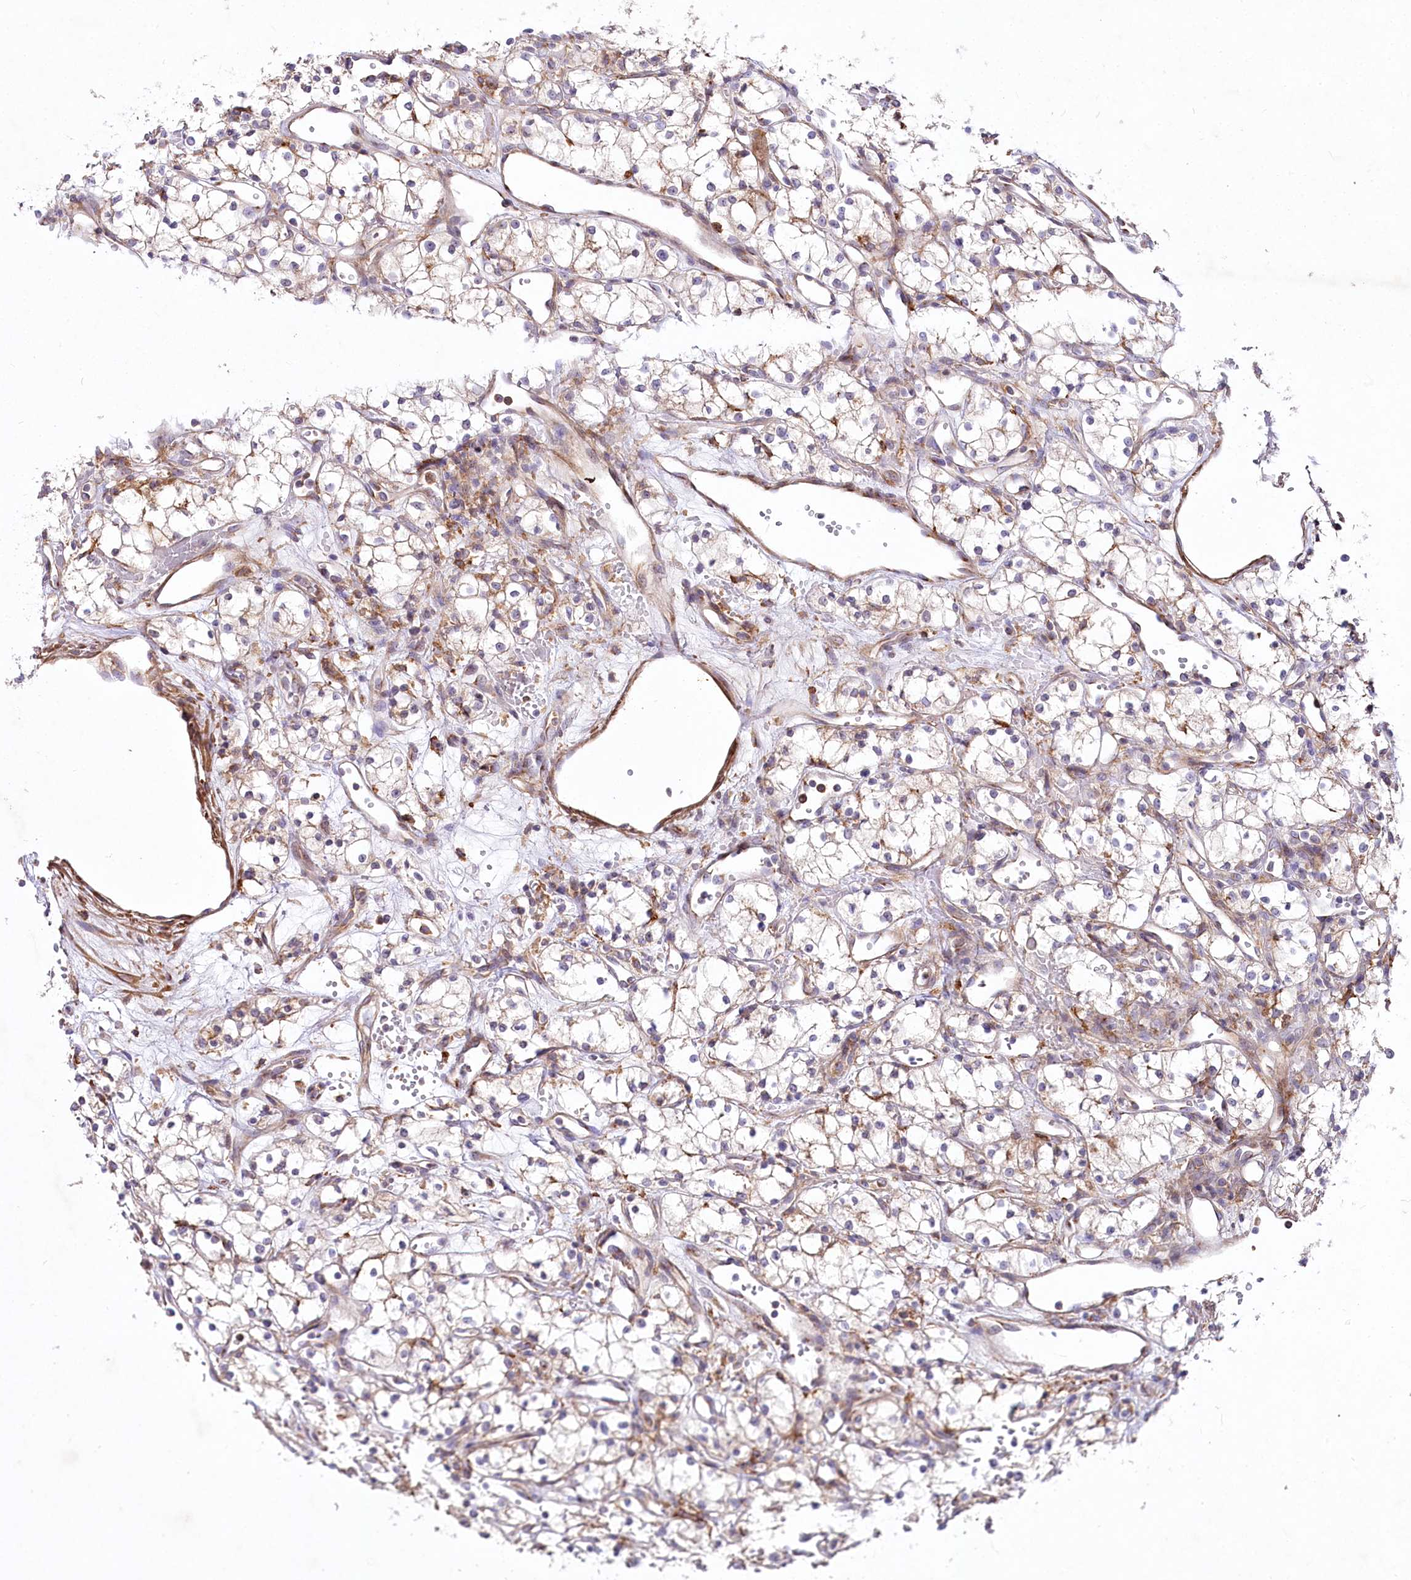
{"staining": {"intensity": "negative", "quantity": "none", "location": "none"}, "tissue": "renal cancer", "cell_type": "Tumor cells", "image_type": "cancer", "snomed": [{"axis": "morphology", "description": "Adenocarcinoma, NOS"}, {"axis": "topography", "description": "Kidney"}], "caption": "The histopathology image displays no significant expression in tumor cells of adenocarcinoma (renal).", "gene": "STX6", "patient": {"sex": "male", "age": 59}}